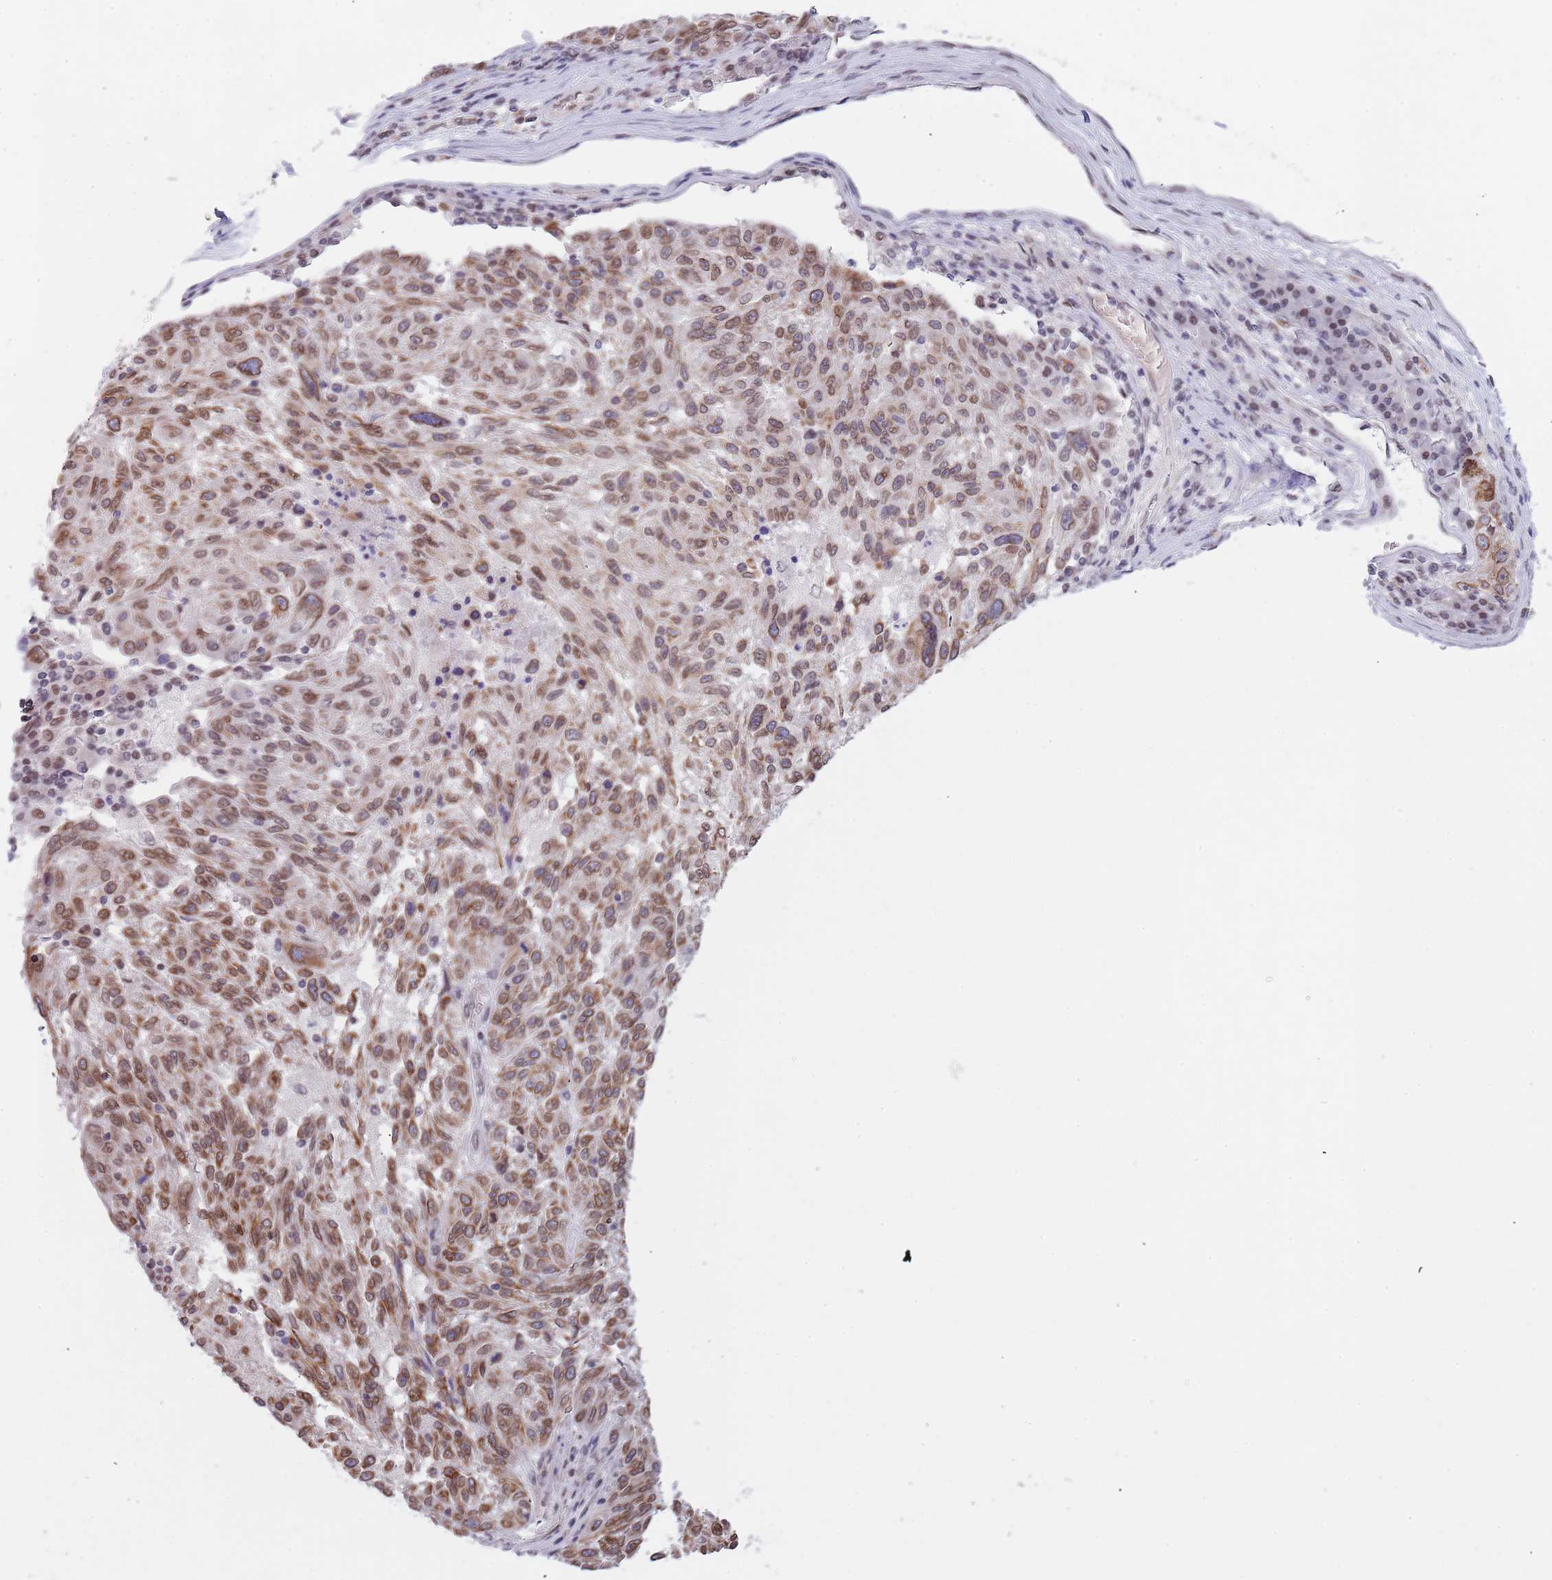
{"staining": {"intensity": "moderate", "quantity": ">75%", "location": "cytoplasmic/membranous,nuclear"}, "tissue": "melanoma", "cell_type": "Tumor cells", "image_type": "cancer", "snomed": [{"axis": "morphology", "description": "Malignant melanoma, NOS"}, {"axis": "topography", "description": "Skin"}], "caption": "Immunohistochemical staining of human melanoma displays moderate cytoplasmic/membranous and nuclear protein staining in about >75% of tumor cells.", "gene": "KLHDC2", "patient": {"sex": "male", "age": 53}}